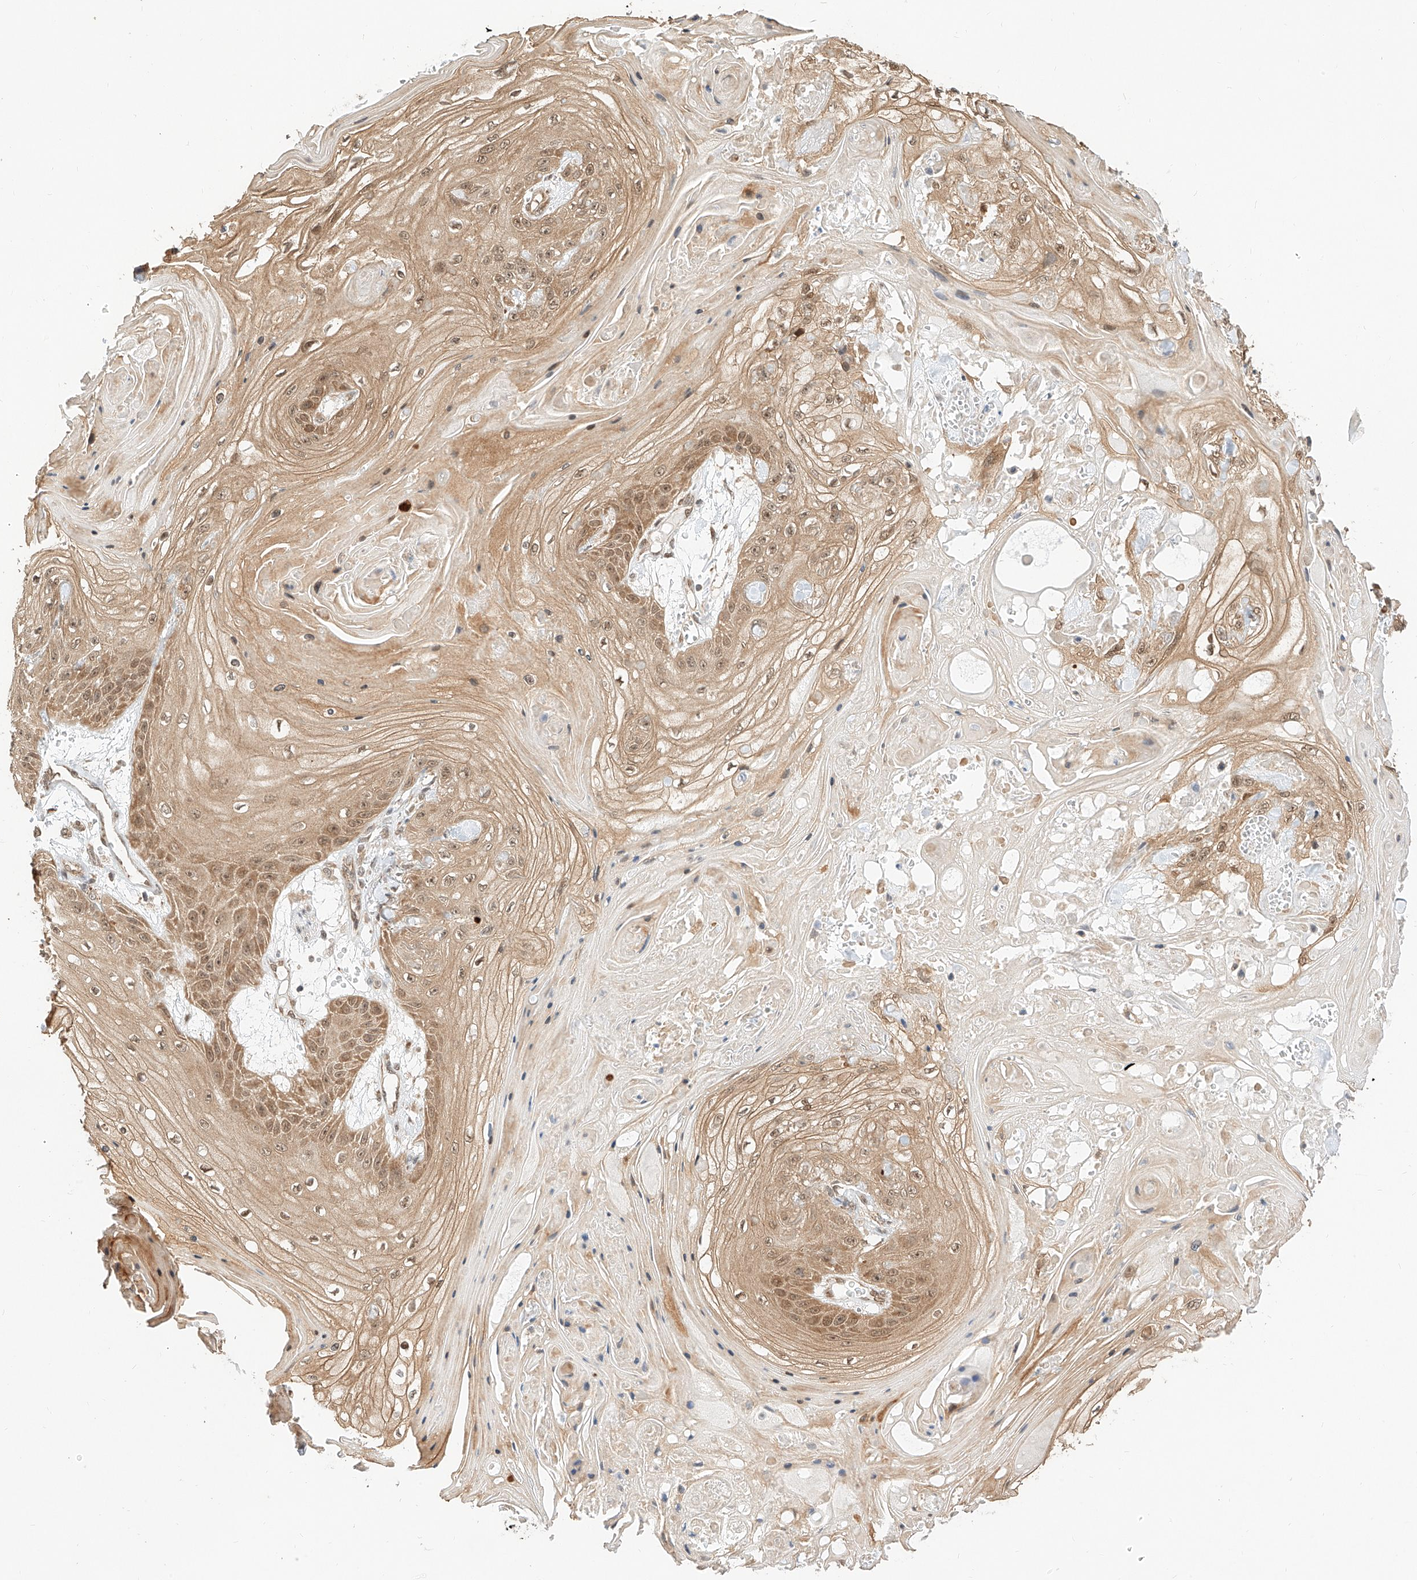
{"staining": {"intensity": "moderate", "quantity": ">75%", "location": "cytoplasmic/membranous,nuclear"}, "tissue": "skin cancer", "cell_type": "Tumor cells", "image_type": "cancer", "snomed": [{"axis": "morphology", "description": "Squamous cell carcinoma, NOS"}, {"axis": "topography", "description": "Skin"}], "caption": "This is a histology image of immunohistochemistry (IHC) staining of squamous cell carcinoma (skin), which shows moderate staining in the cytoplasmic/membranous and nuclear of tumor cells.", "gene": "EIF4H", "patient": {"sex": "male", "age": 74}}